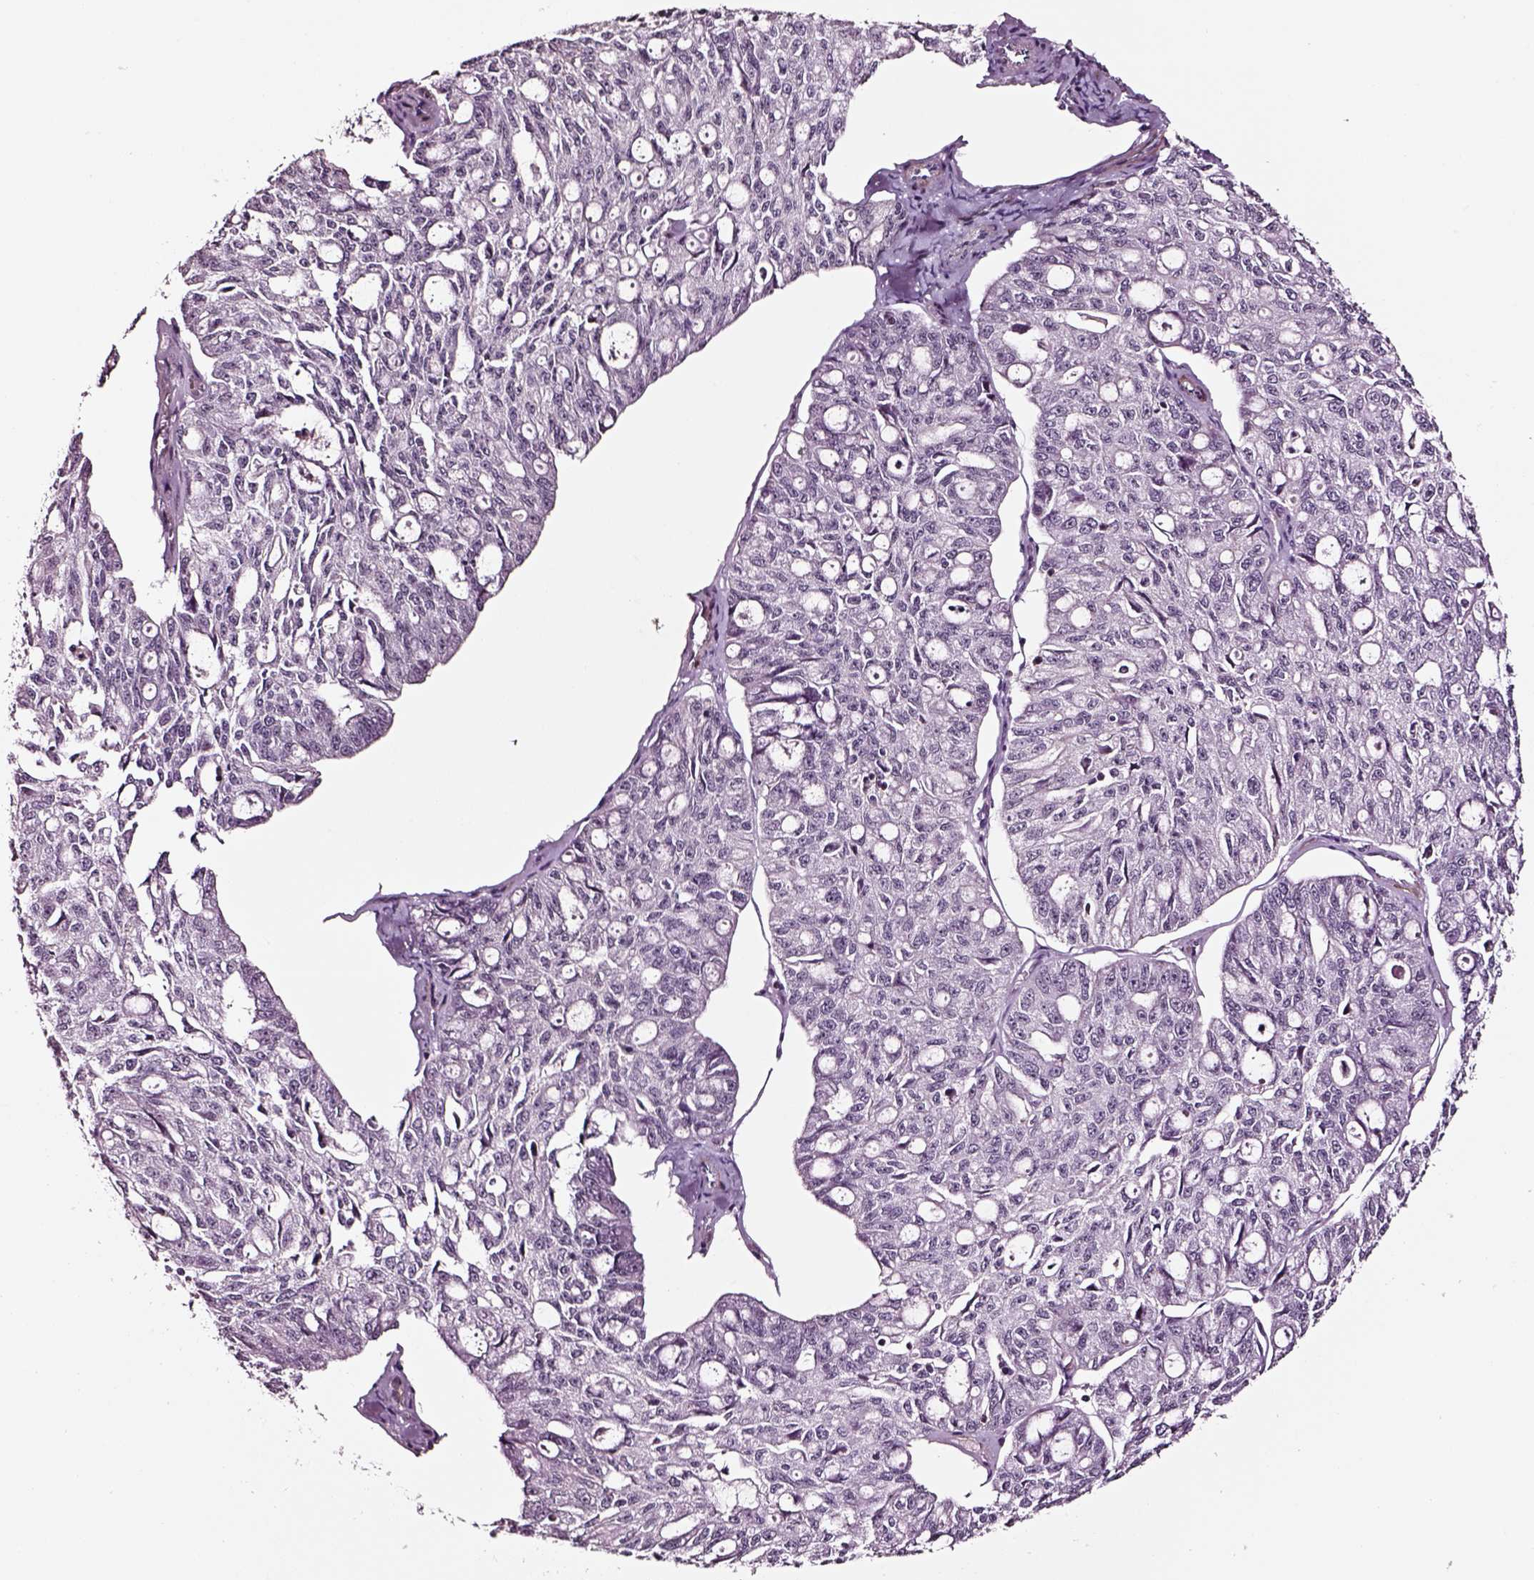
{"staining": {"intensity": "negative", "quantity": "none", "location": "none"}, "tissue": "ovarian cancer", "cell_type": "Tumor cells", "image_type": "cancer", "snomed": [{"axis": "morphology", "description": "Carcinoma, endometroid"}, {"axis": "topography", "description": "Ovary"}], "caption": "Protein analysis of ovarian cancer displays no significant positivity in tumor cells.", "gene": "SOX10", "patient": {"sex": "female", "age": 65}}